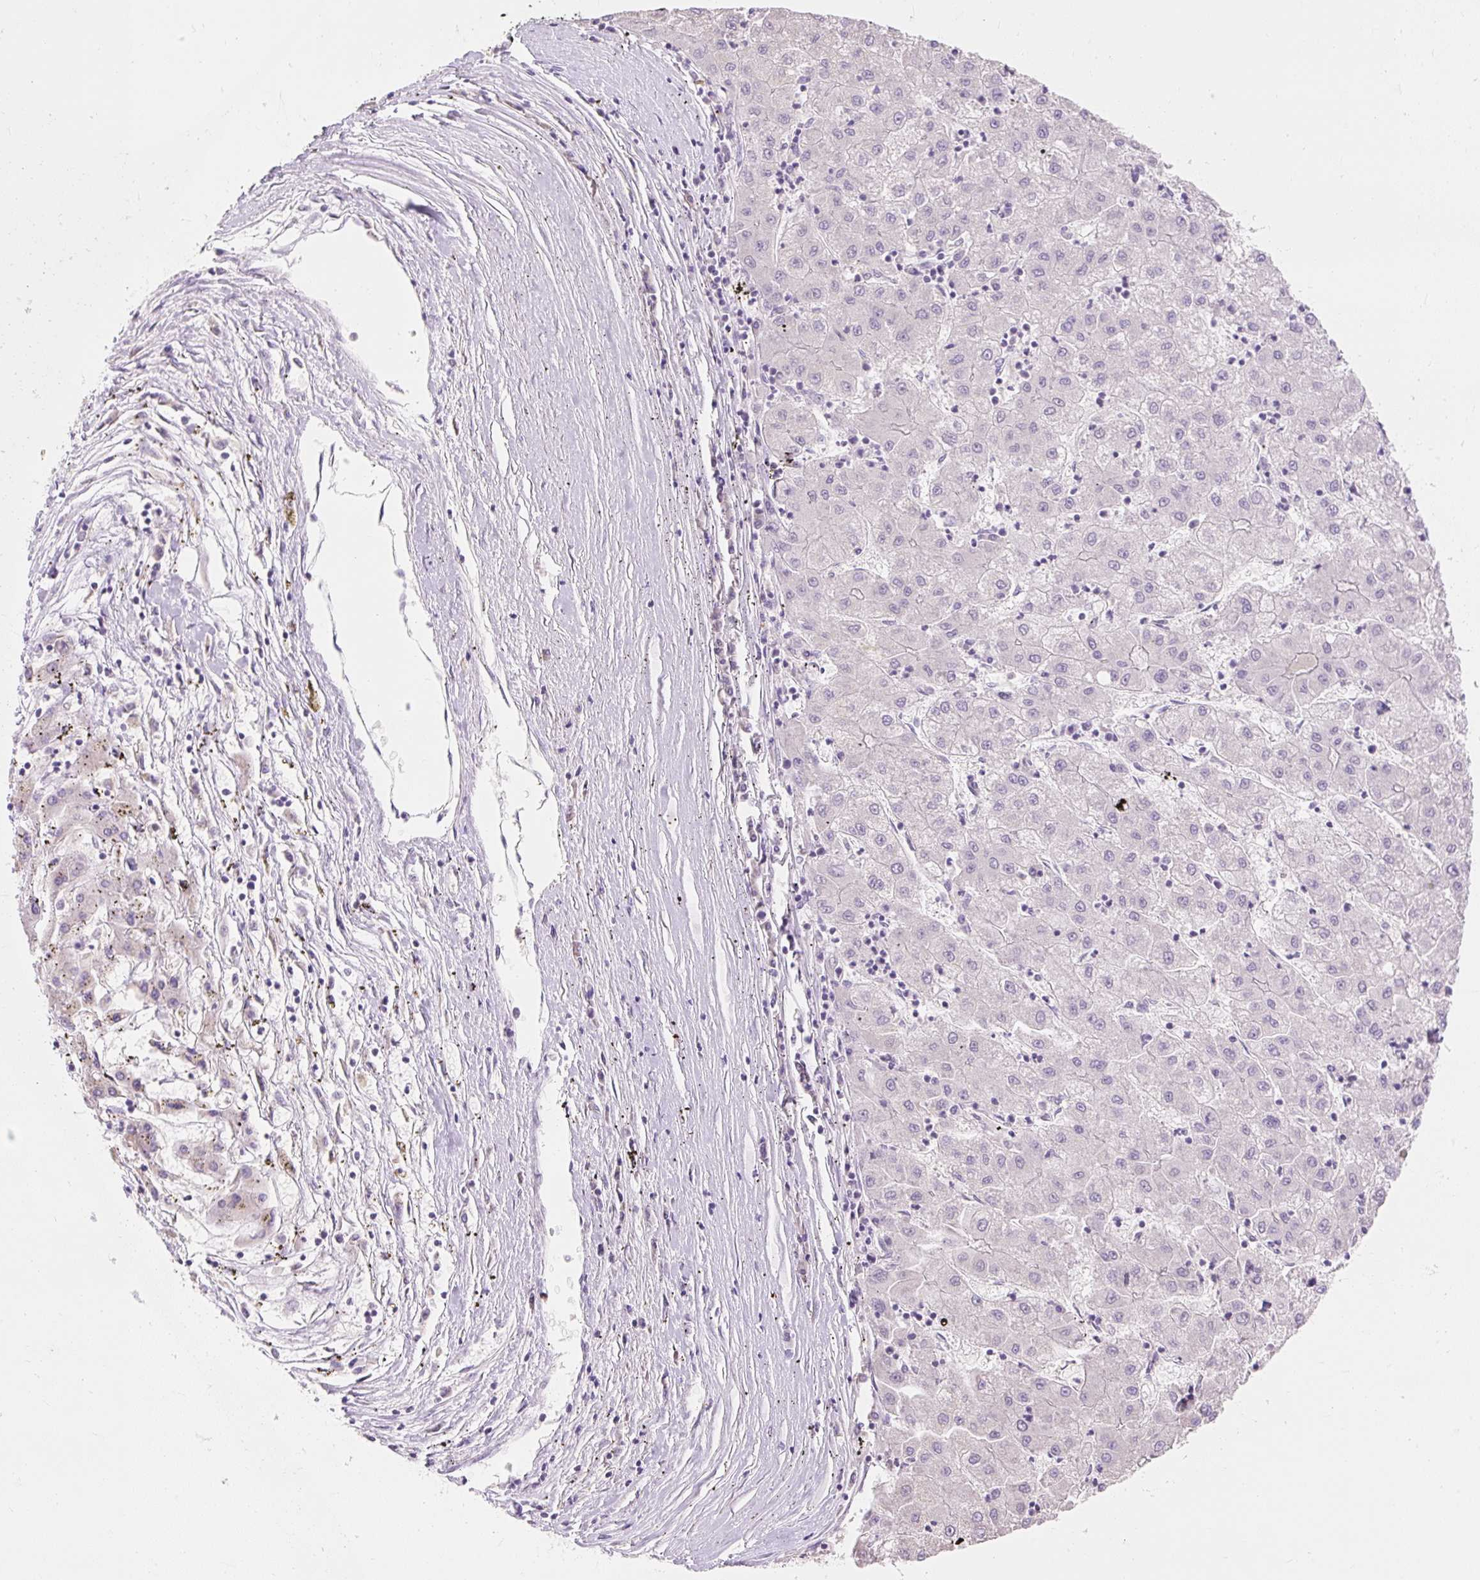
{"staining": {"intensity": "negative", "quantity": "none", "location": "none"}, "tissue": "liver cancer", "cell_type": "Tumor cells", "image_type": "cancer", "snomed": [{"axis": "morphology", "description": "Carcinoma, Hepatocellular, NOS"}, {"axis": "topography", "description": "Liver"}], "caption": "Immunohistochemistry (IHC) histopathology image of human hepatocellular carcinoma (liver) stained for a protein (brown), which displays no expression in tumor cells.", "gene": "DHX35", "patient": {"sex": "male", "age": 72}}